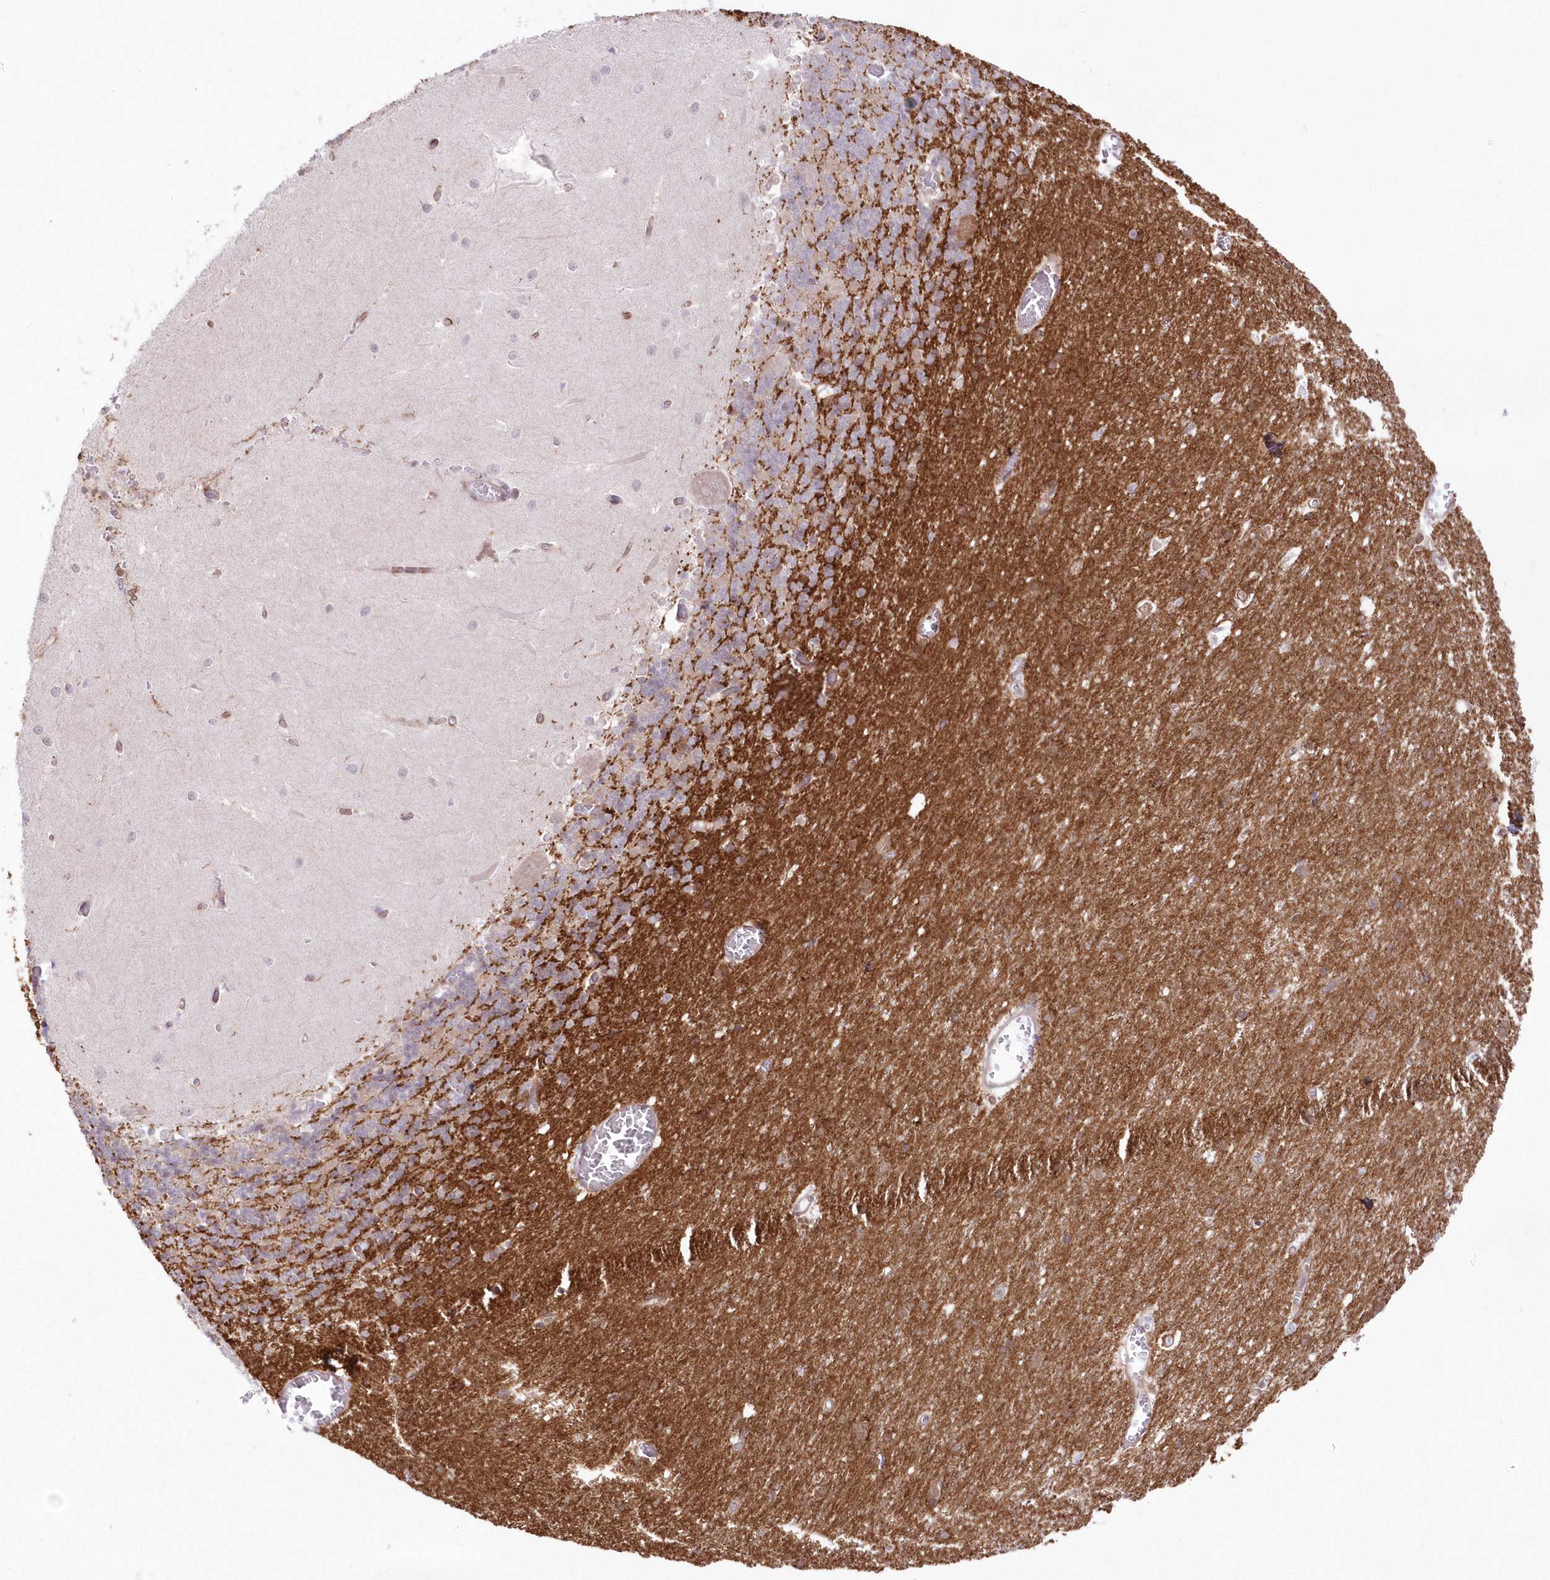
{"staining": {"intensity": "moderate", "quantity": "25%-75%", "location": "cytoplasmic/membranous,nuclear"}, "tissue": "cerebellum", "cell_type": "Cells in granular layer", "image_type": "normal", "snomed": [{"axis": "morphology", "description": "Normal tissue, NOS"}, {"axis": "topography", "description": "Cerebellum"}], "caption": "DAB immunohistochemical staining of normal cerebellum demonstrates moderate cytoplasmic/membranous,nuclear protein staining in about 25%-75% of cells in granular layer.", "gene": "SH3PXD2B", "patient": {"sex": "male", "age": 37}}